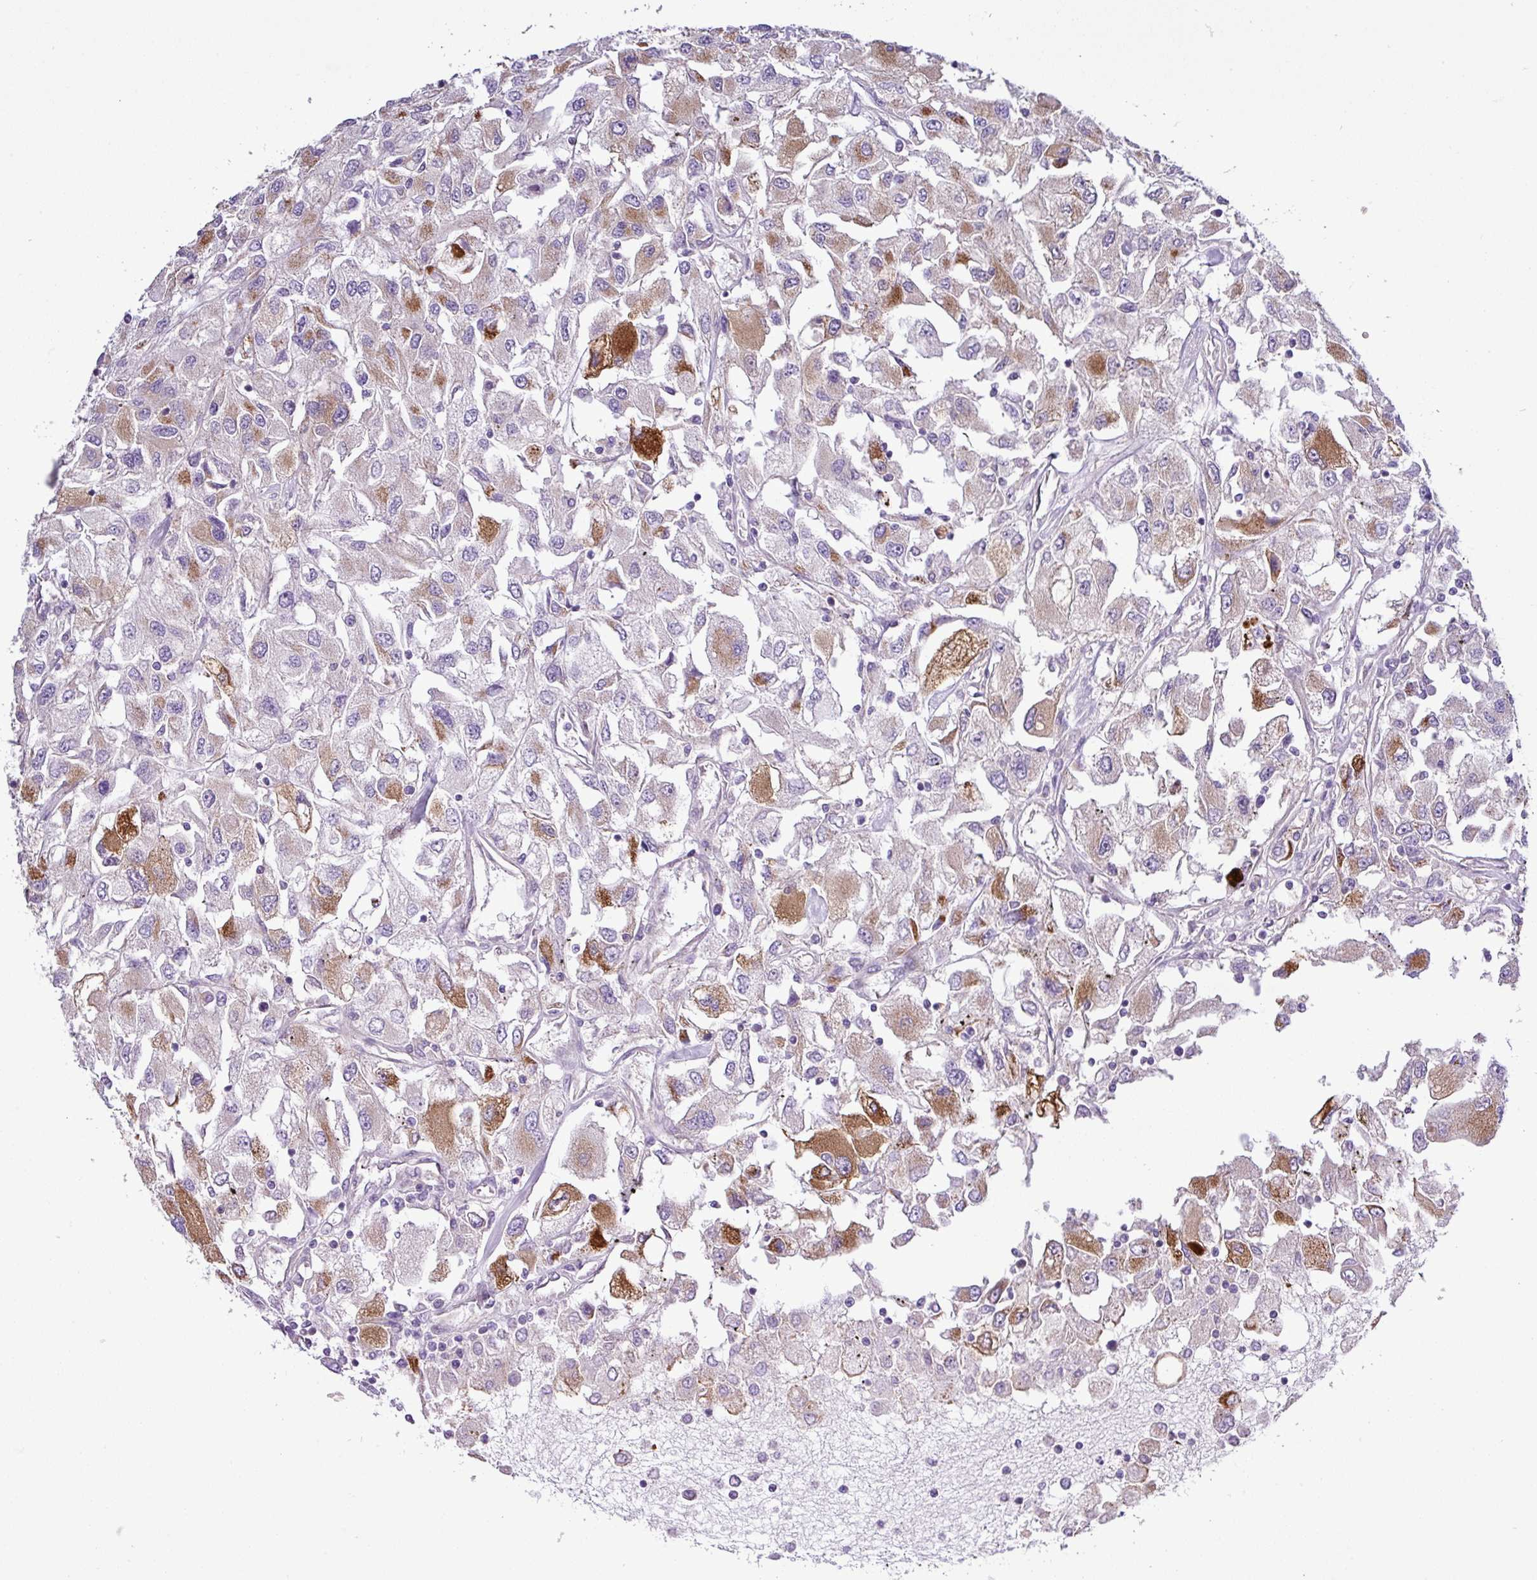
{"staining": {"intensity": "strong", "quantity": "<25%", "location": "cytoplasmic/membranous"}, "tissue": "renal cancer", "cell_type": "Tumor cells", "image_type": "cancer", "snomed": [{"axis": "morphology", "description": "Adenocarcinoma, NOS"}, {"axis": "topography", "description": "Kidney"}], "caption": "A histopathology image of renal cancer (adenocarcinoma) stained for a protein displays strong cytoplasmic/membranous brown staining in tumor cells.", "gene": "CWH43", "patient": {"sex": "female", "age": 52}}